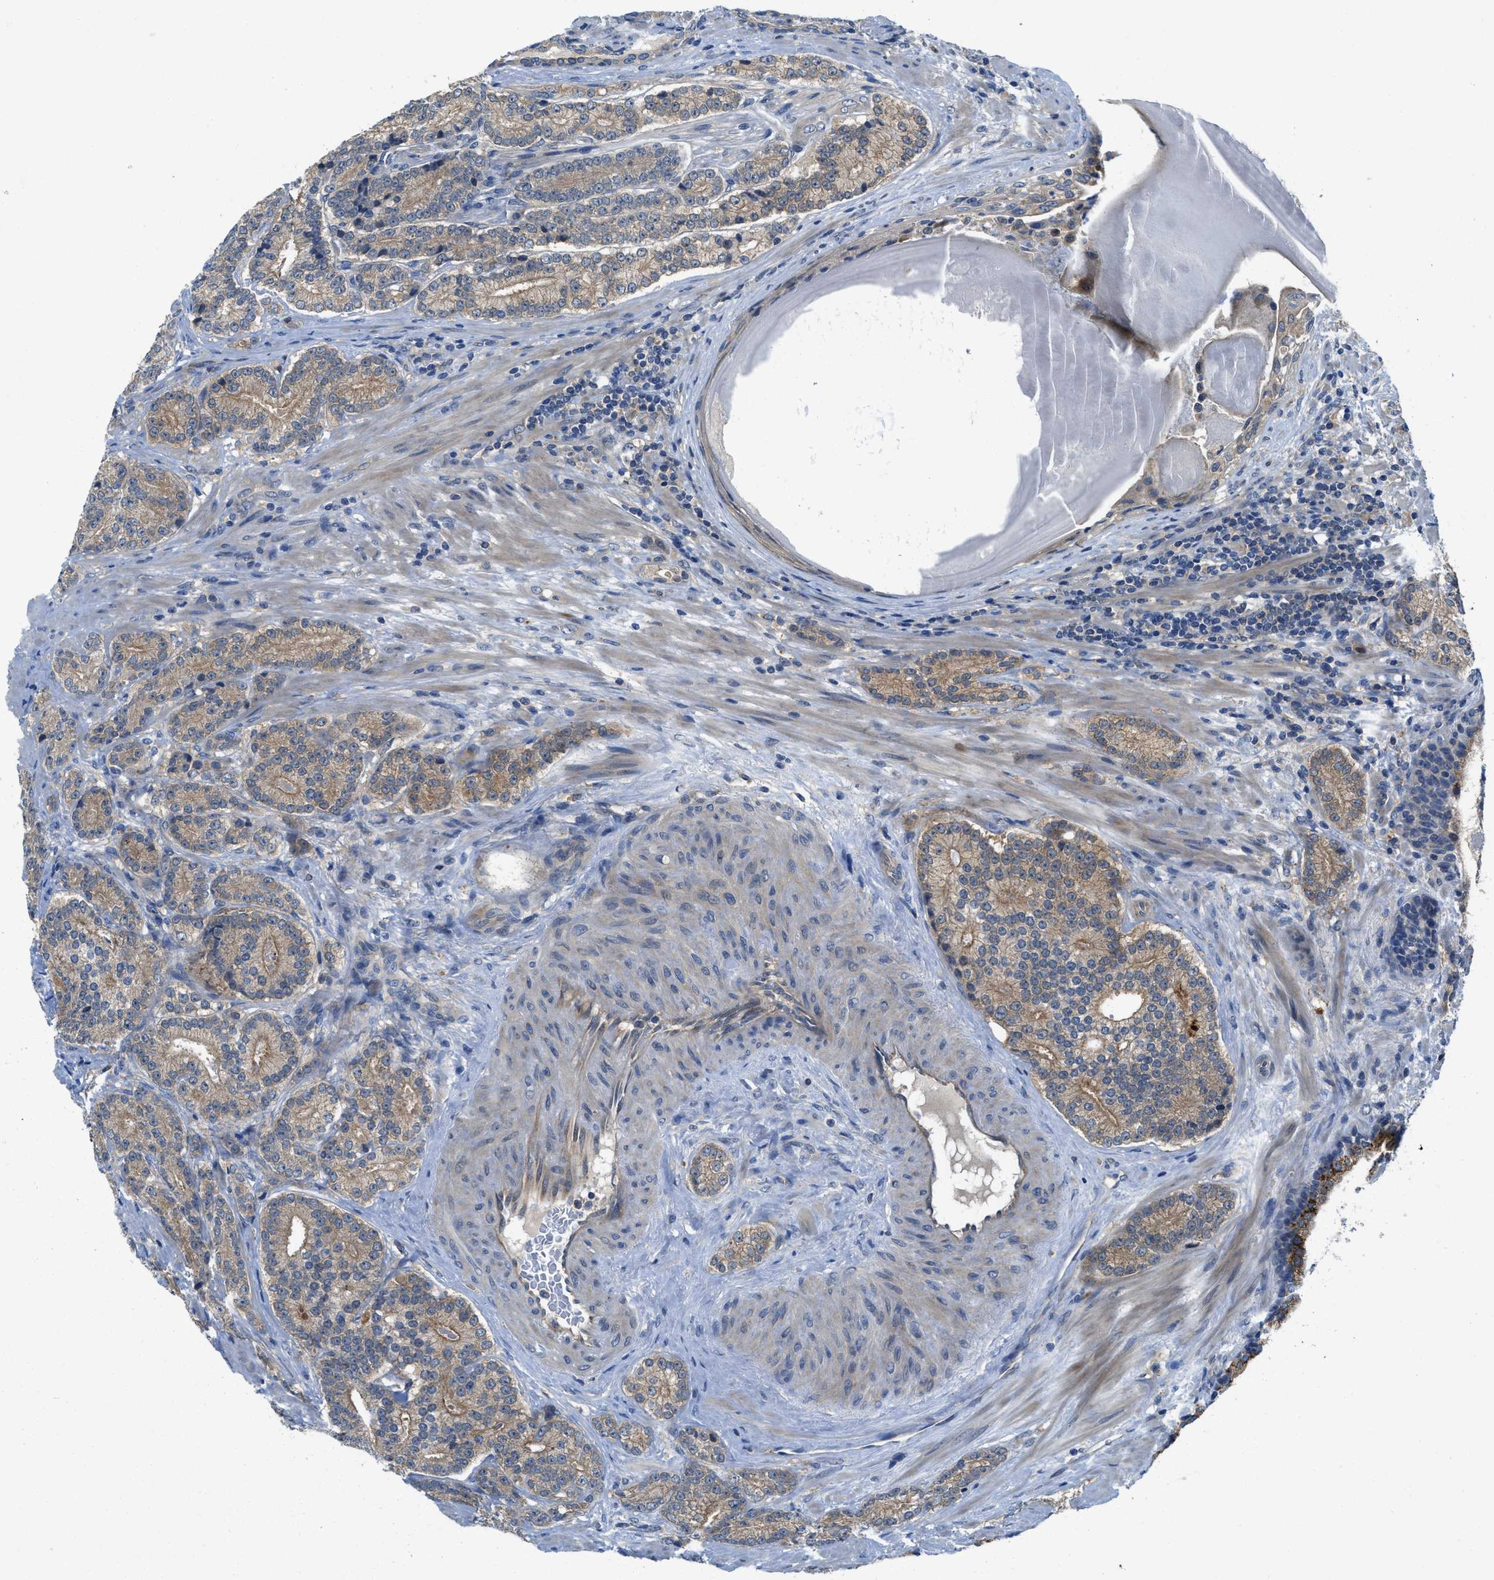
{"staining": {"intensity": "moderate", "quantity": ">75%", "location": "cytoplasmic/membranous"}, "tissue": "prostate cancer", "cell_type": "Tumor cells", "image_type": "cancer", "snomed": [{"axis": "morphology", "description": "Adenocarcinoma, High grade"}, {"axis": "topography", "description": "Prostate"}], "caption": "IHC (DAB (3,3'-diaminobenzidine)) staining of human prostate cancer demonstrates moderate cytoplasmic/membranous protein positivity in approximately >75% of tumor cells. (brown staining indicates protein expression, while blue staining denotes nuclei).", "gene": "RIPK2", "patient": {"sex": "male", "age": 61}}